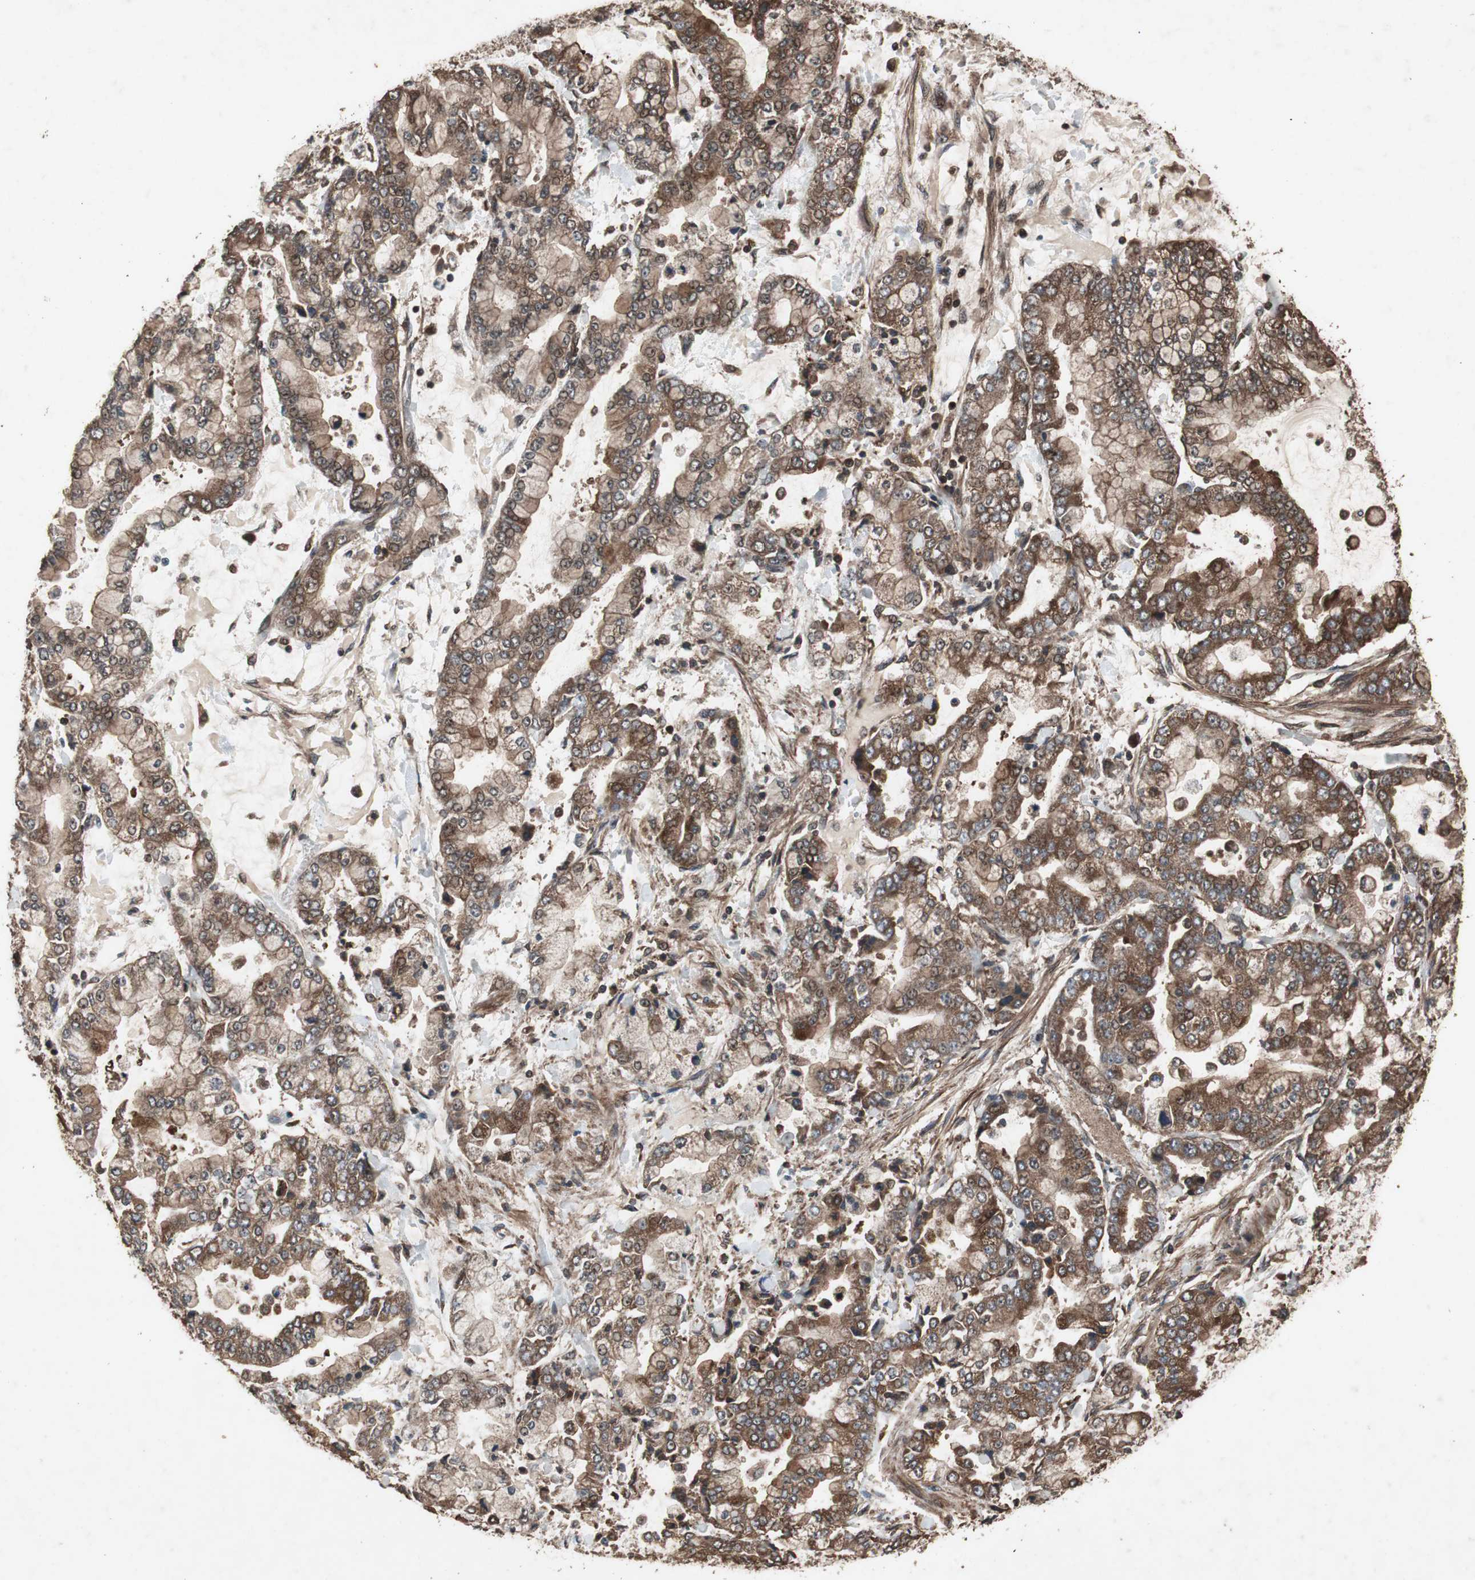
{"staining": {"intensity": "moderate", "quantity": ">75%", "location": "cytoplasmic/membranous"}, "tissue": "stomach cancer", "cell_type": "Tumor cells", "image_type": "cancer", "snomed": [{"axis": "morphology", "description": "Adenocarcinoma, NOS"}, {"axis": "topography", "description": "Stomach"}], "caption": "Immunohistochemistry (IHC) micrograph of stomach cancer stained for a protein (brown), which exhibits medium levels of moderate cytoplasmic/membranous staining in about >75% of tumor cells.", "gene": "LAMTOR5", "patient": {"sex": "male", "age": 76}}